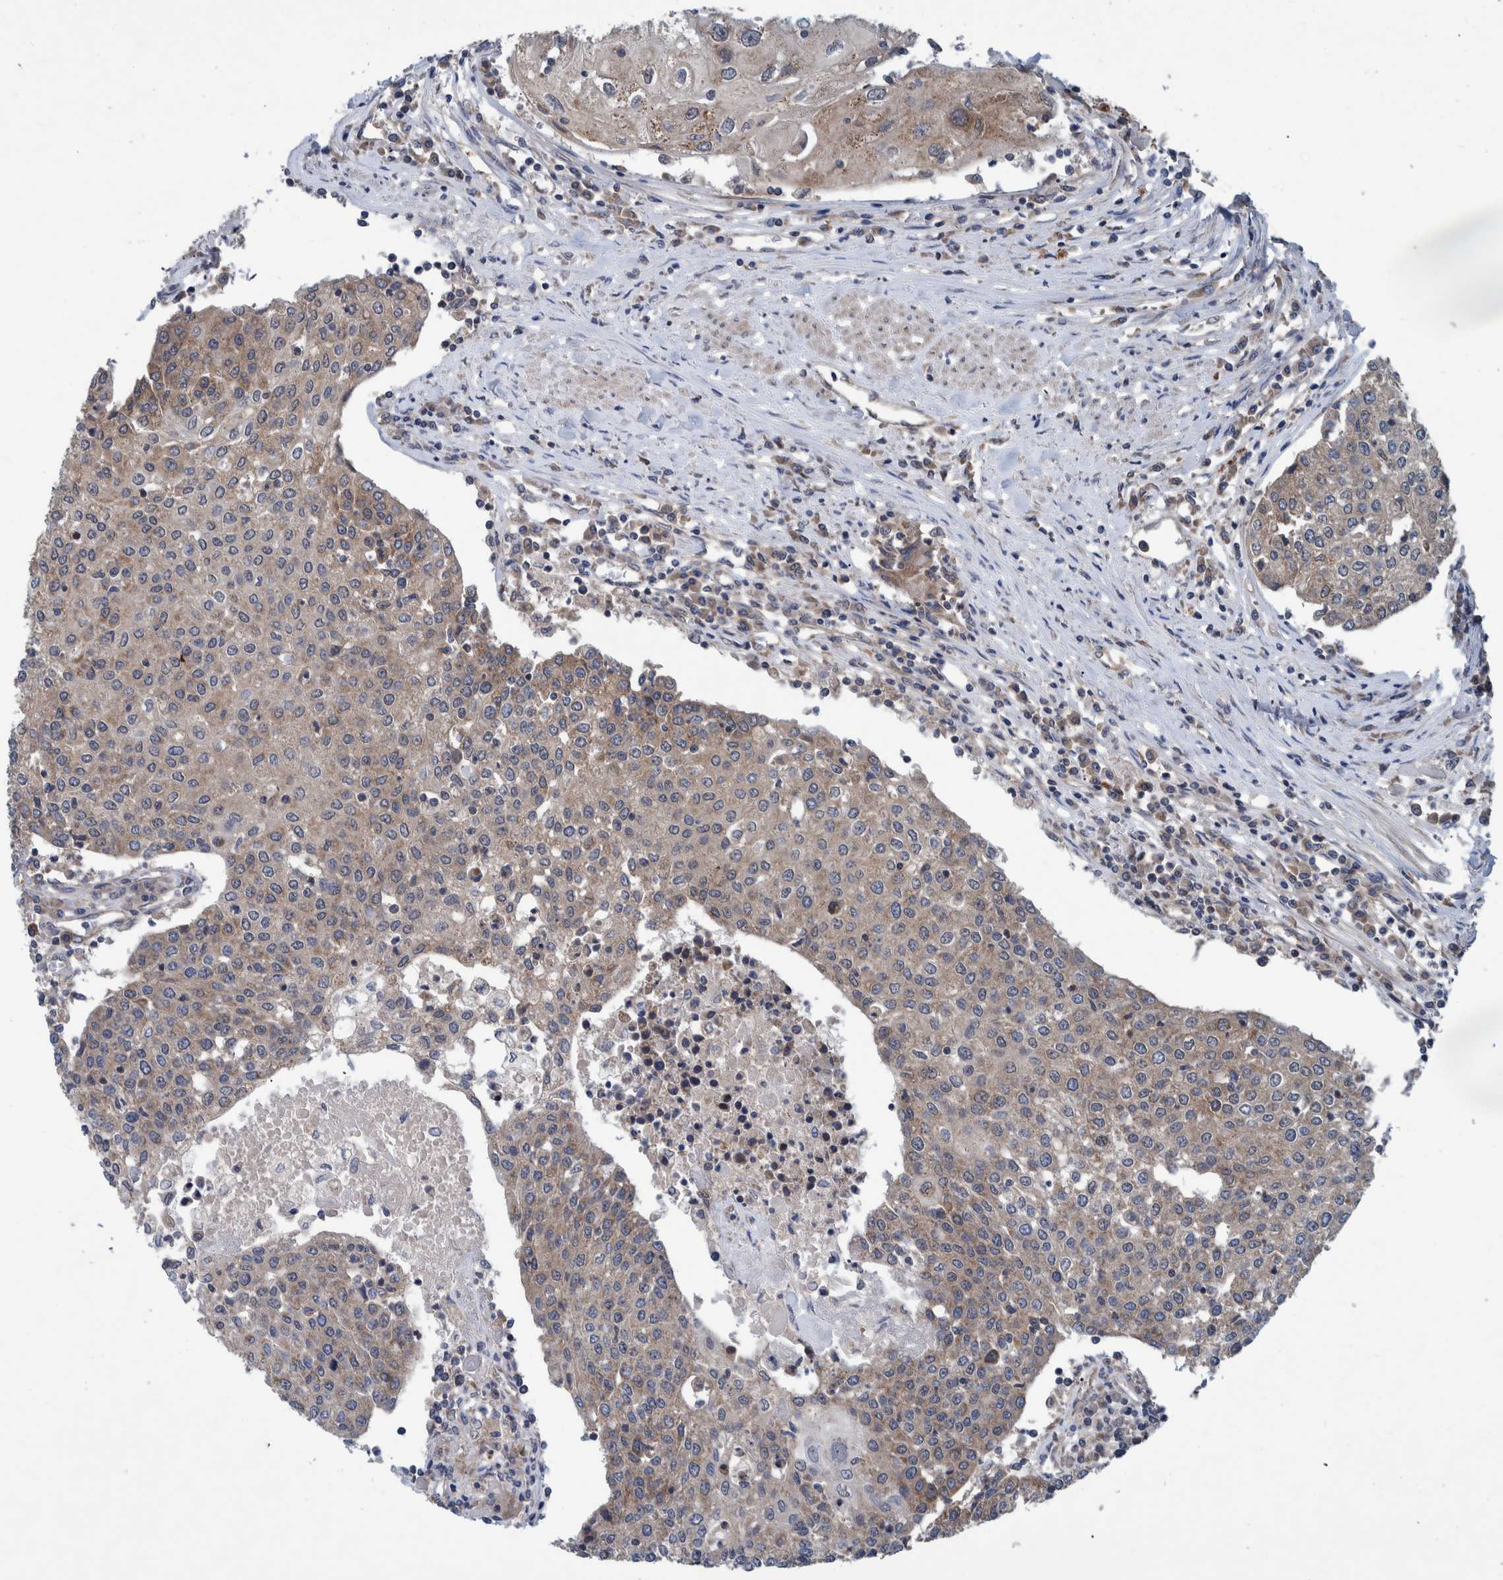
{"staining": {"intensity": "weak", "quantity": "25%-75%", "location": "cytoplasmic/membranous"}, "tissue": "urothelial cancer", "cell_type": "Tumor cells", "image_type": "cancer", "snomed": [{"axis": "morphology", "description": "Urothelial carcinoma, High grade"}, {"axis": "topography", "description": "Urinary bladder"}], "caption": "A low amount of weak cytoplasmic/membranous staining is present in approximately 25%-75% of tumor cells in urothelial cancer tissue. The staining is performed using DAB brown chromogen to label protein expression. The nuclei are counter-stained blue using hematoxylin.", "gene": "MRPS7", "patient": {"sex": "female", "age": 85}}